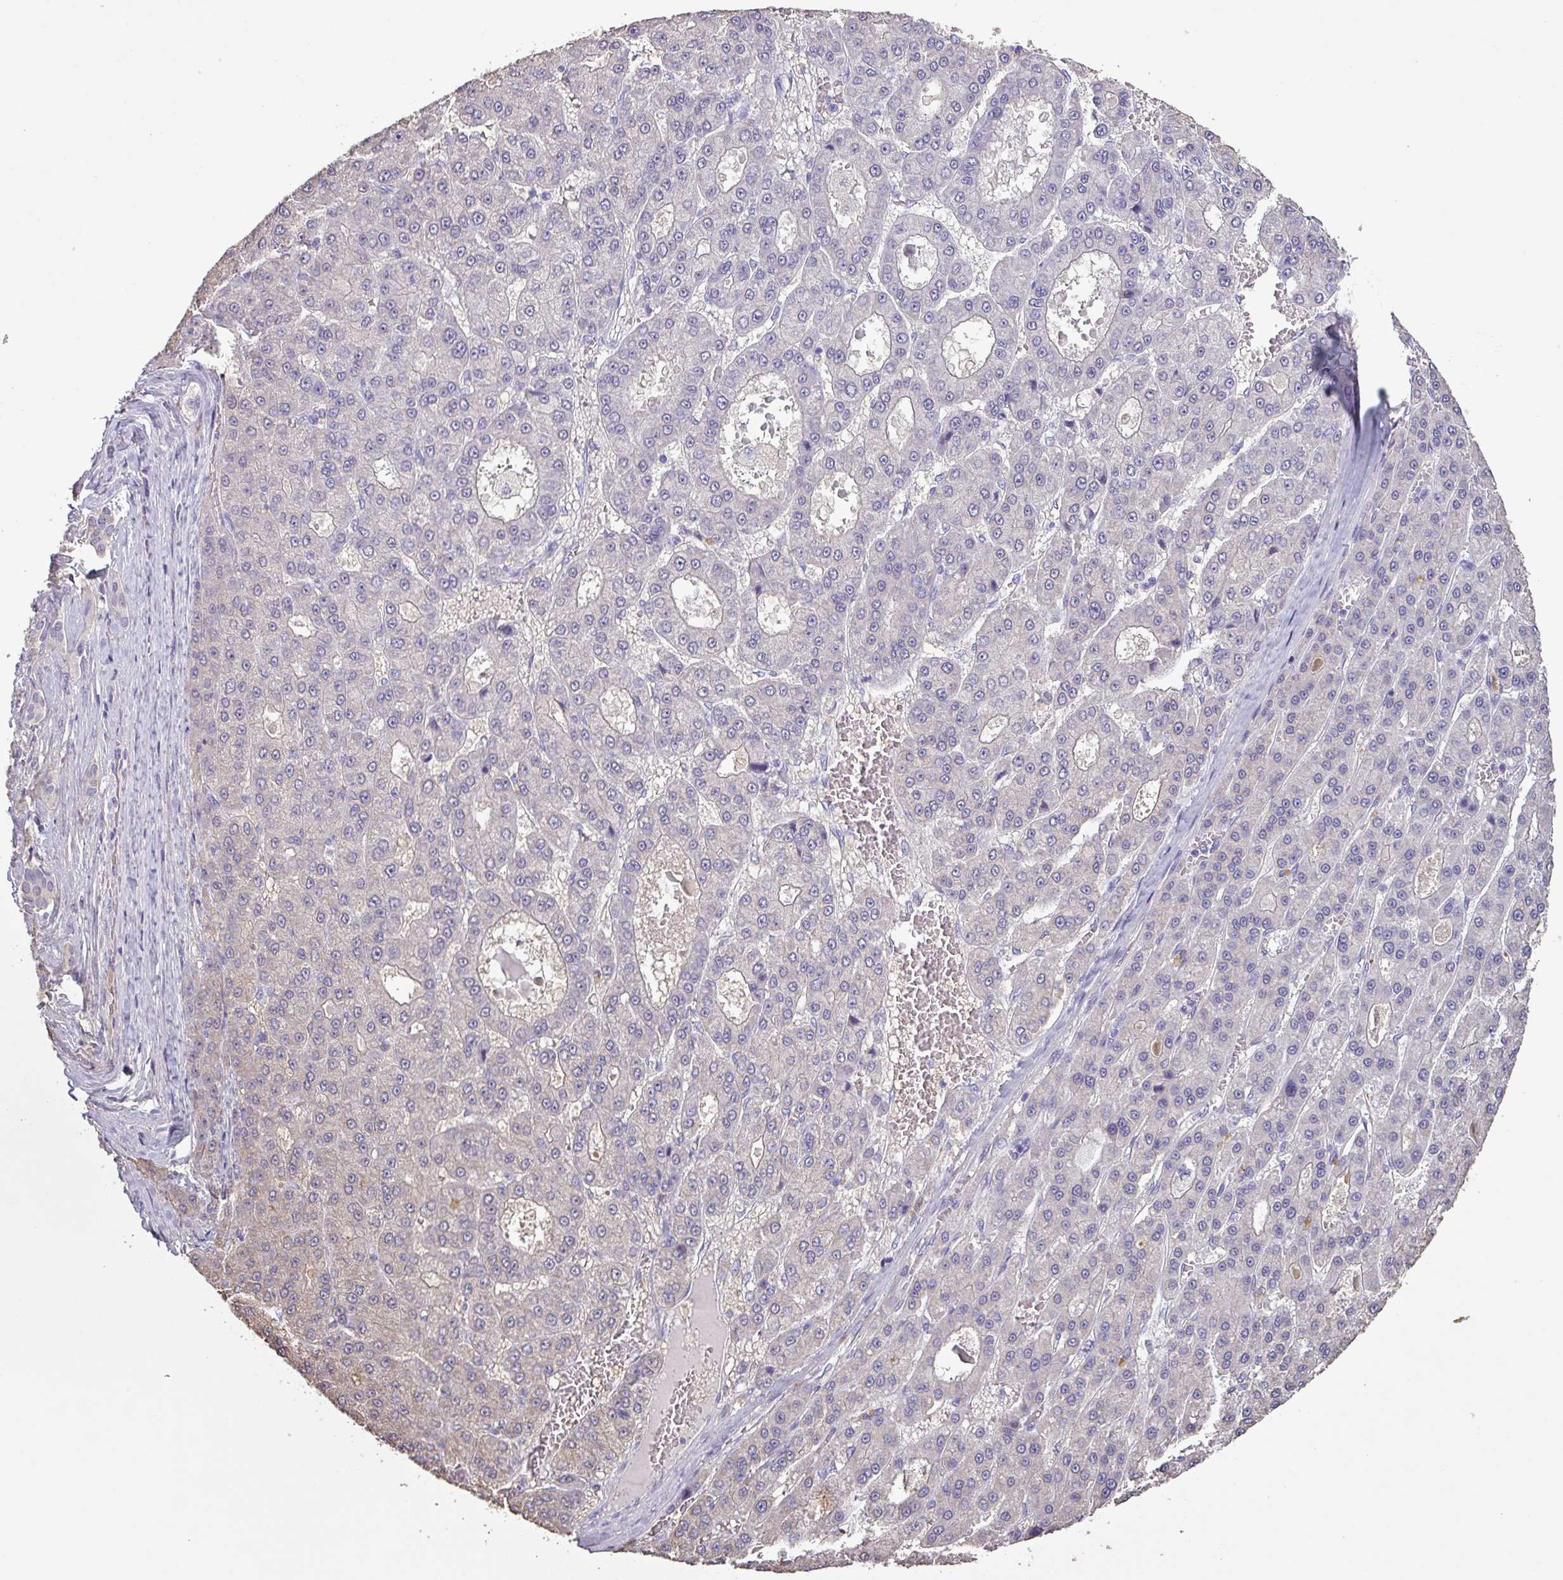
{"staining": {"intensity": "negative", "quantity": "none", "location": "none"}, "tissue": "liver cancer", "cell_type": "Tumor cells", "image_type": "cancer", "snomed": [{"axis": "morphology", "description": "Carcinoma, Hepatocellular, NOS"}, {"axis": "topography", "description": "Liver"}], "caption": "IHC image of human liver hepatocellular carcinoma stained for a protein (brown), which shows no expression in tumor cells.", "gene": "ISLR", "patient": {"sex": "male", "age": 70}}